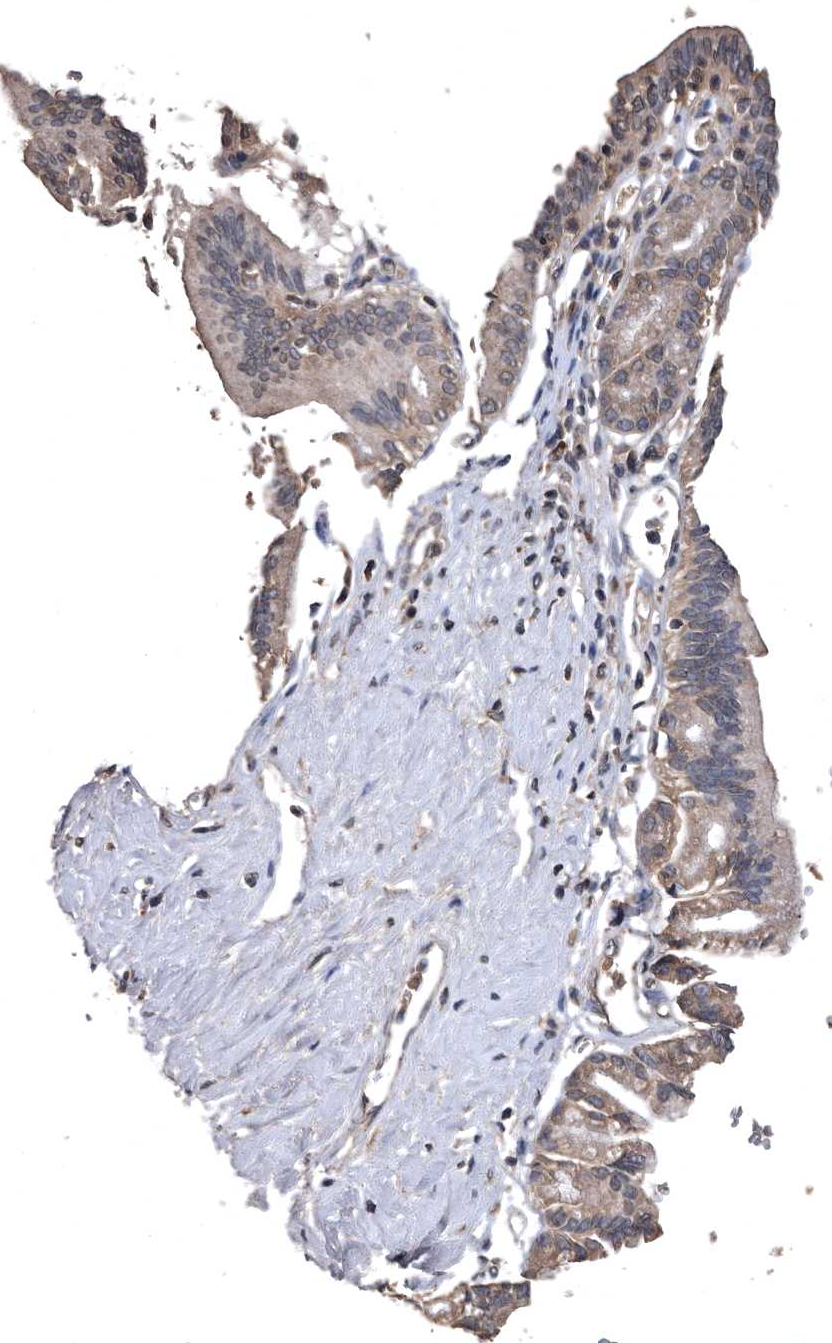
{"staining": {"intensity": "weak", "quantity": "25%-75%", "location": "cytoplasmic/membranous"}, "tissue": "pancreatic cancer", "cell_type": "Tumor cells", "image_type": "cancer", "snomed": [{"axis": "morphology", "description": "Adenocarcinoma, NOS"}, {"axis": "topography", "description": "Pancreas"}], "caption": "IHC image of neoplastic tissue: human pancreatic adenocarcinoma stained using immunohistochemistry demonstrates low levels of weak protein expression localized specifically in the cytoplasmic/membranous of tumor cells, appearing as a cytoplasmic/membranous brown color.", "gene": "NRBP1", "patient": {"sex": "female", "age": 73}}